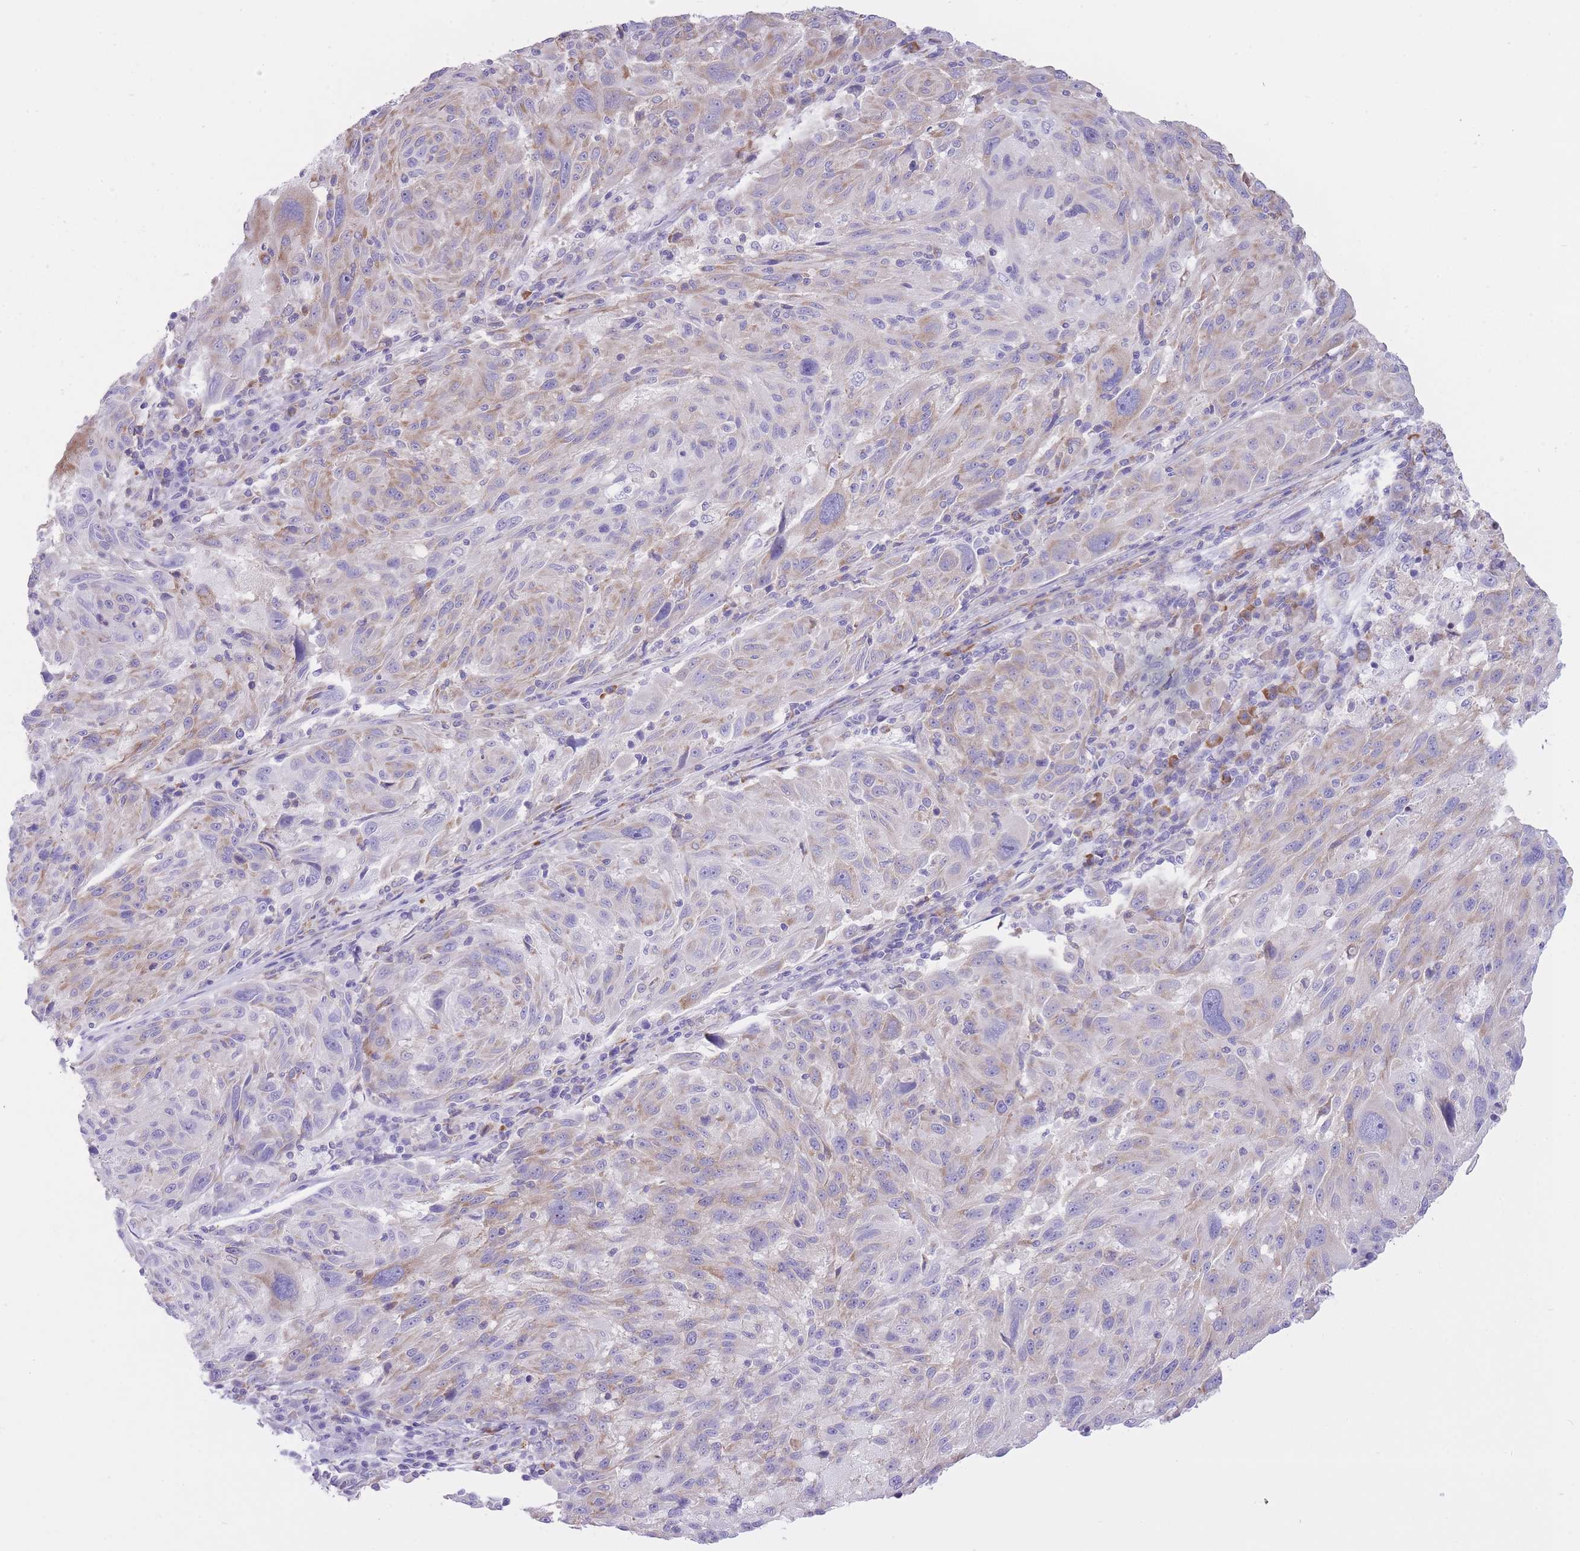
{"staining": {"intensity": "weak", "quantity": "25%-75%", "location": "cytoplasmic/membranous"}, "tissue": "melanoma", "cell_type": "Tumor cells", "image_type": "cancer", "snomed": [{"axis": "morphology", "description": "Malignant melanoma, NOS"}, {"axis": "topography", "description": "Skin"}], "caption": "Weak cytoplasmic/membranous staining for a protein is seen in approximately 25%-75% of tumor cells of malignant melanoma using IHC.", "gene": "ZNF501", "patient": {"sex": "male", "age": 53}}